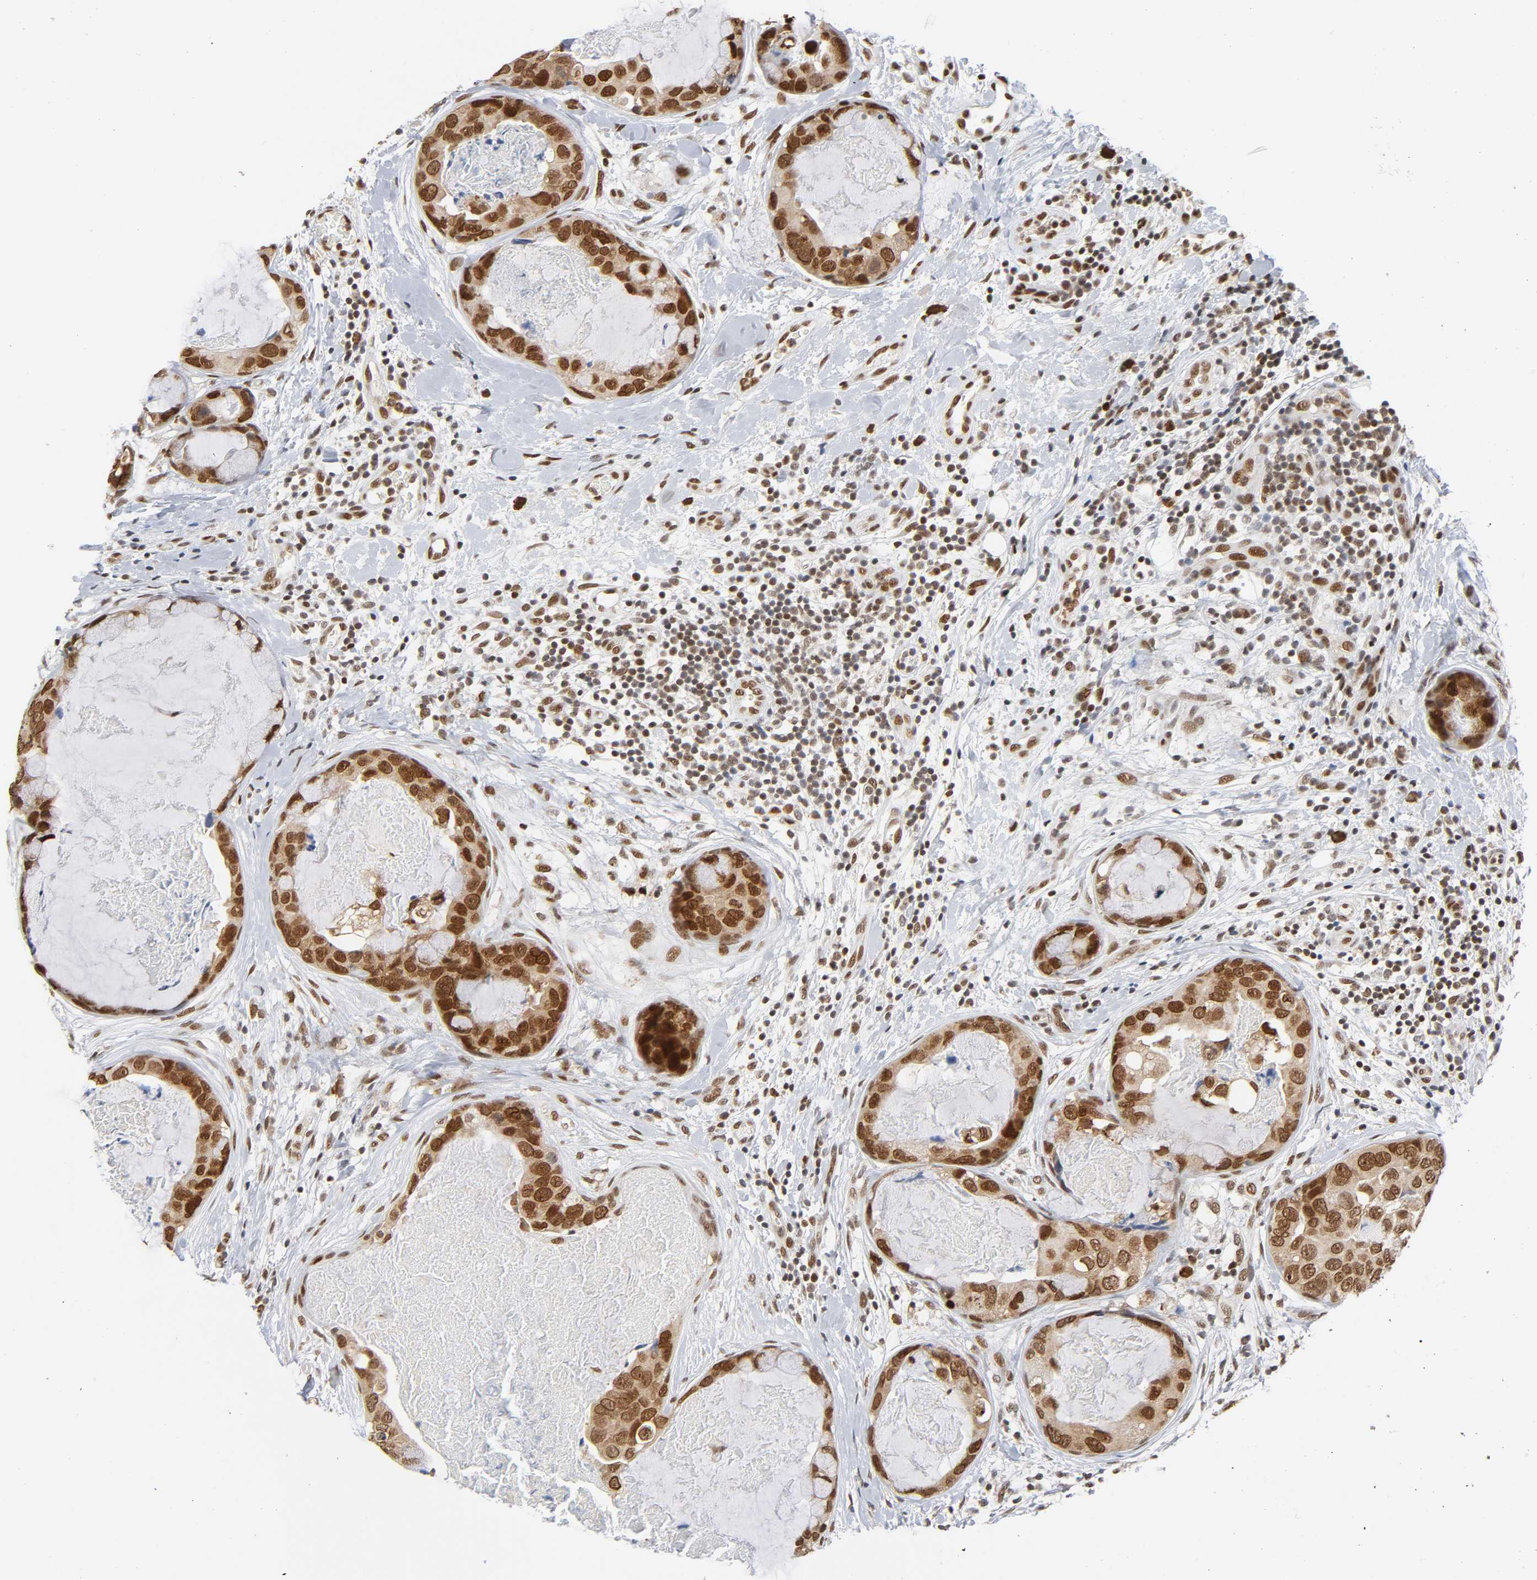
{"staining": {"intensity": "strong", "quantity": ">75%", "location": "nuclear"}, "tissue": "breast cancer", "cell_type": "Tumor cells", "image_type": "cancer", "snomed": [{"axis": "morphology", "description": "Duct carcinoma"}, {"axis": "topography", "description": "Breast"}], "caption": "Tumor cells show strong nuclear staining in about >75% of cells in breast infiltrating ductal carcinoma.", "gene": "SUMO1", "patient": {"sex": "female", "age": 40}}